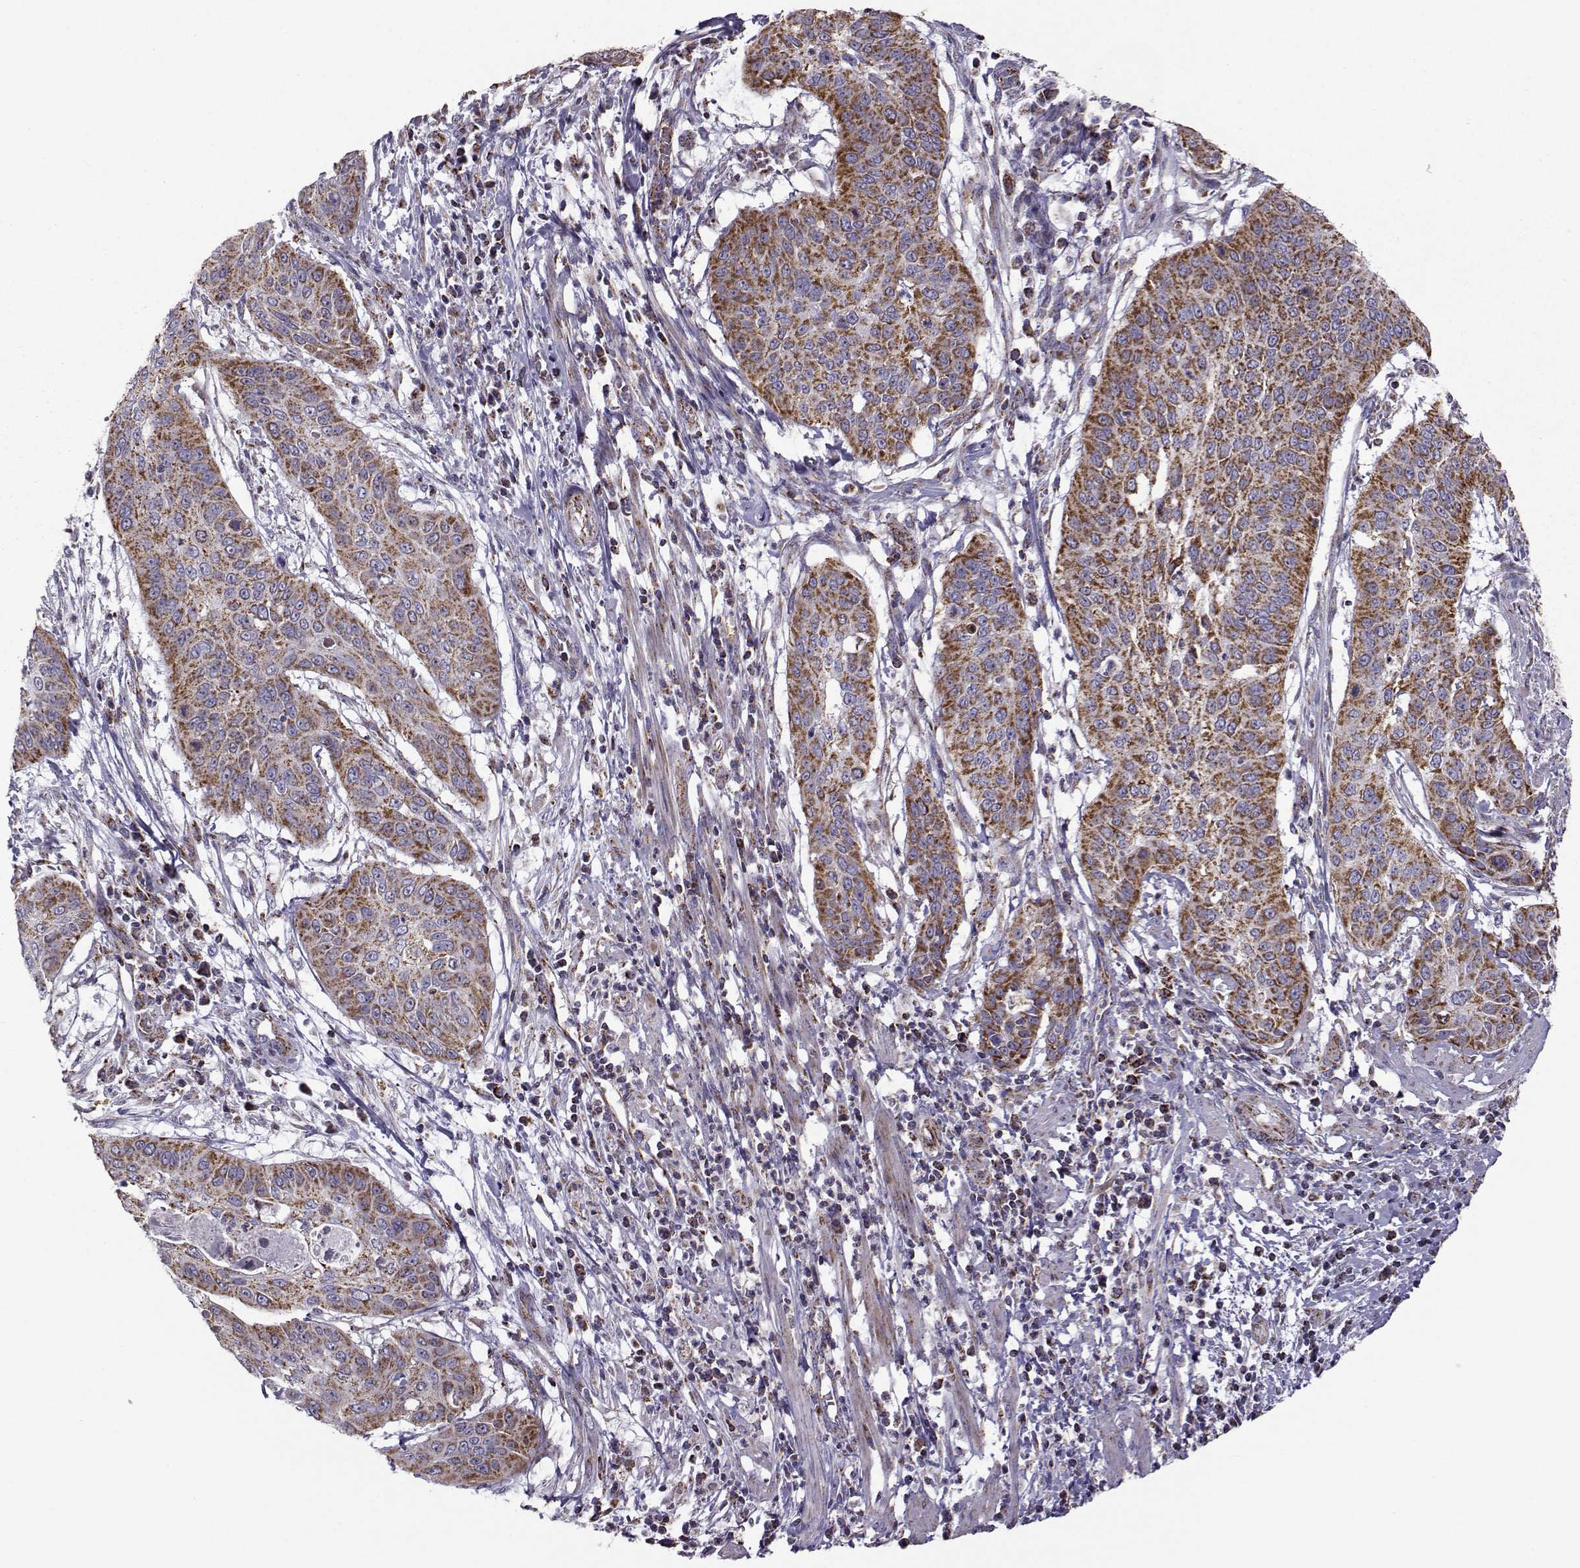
{"staining": {"intensity": "moderate", "quantity": ">75%", "location": "cytoplasmic/membranous"}, "tissue": "cervical cancer", "cell_type": "Tumor cells", "image_type": "cancer", "snomed": [{"axis": "morphology", "description": "Squamous cell carcinoma, NOS"}, {"axis": "topography", "description": "Cervix"}], "caption": "Squamous cell carcinoma (cervical) tissue displays moderate cytoplasmic/membranous positivity in about >75% of tumor cells, visualized by immunohistochemistry.", "gene": "NECAB3", "patient": {"sex": "female", "age": 39}}